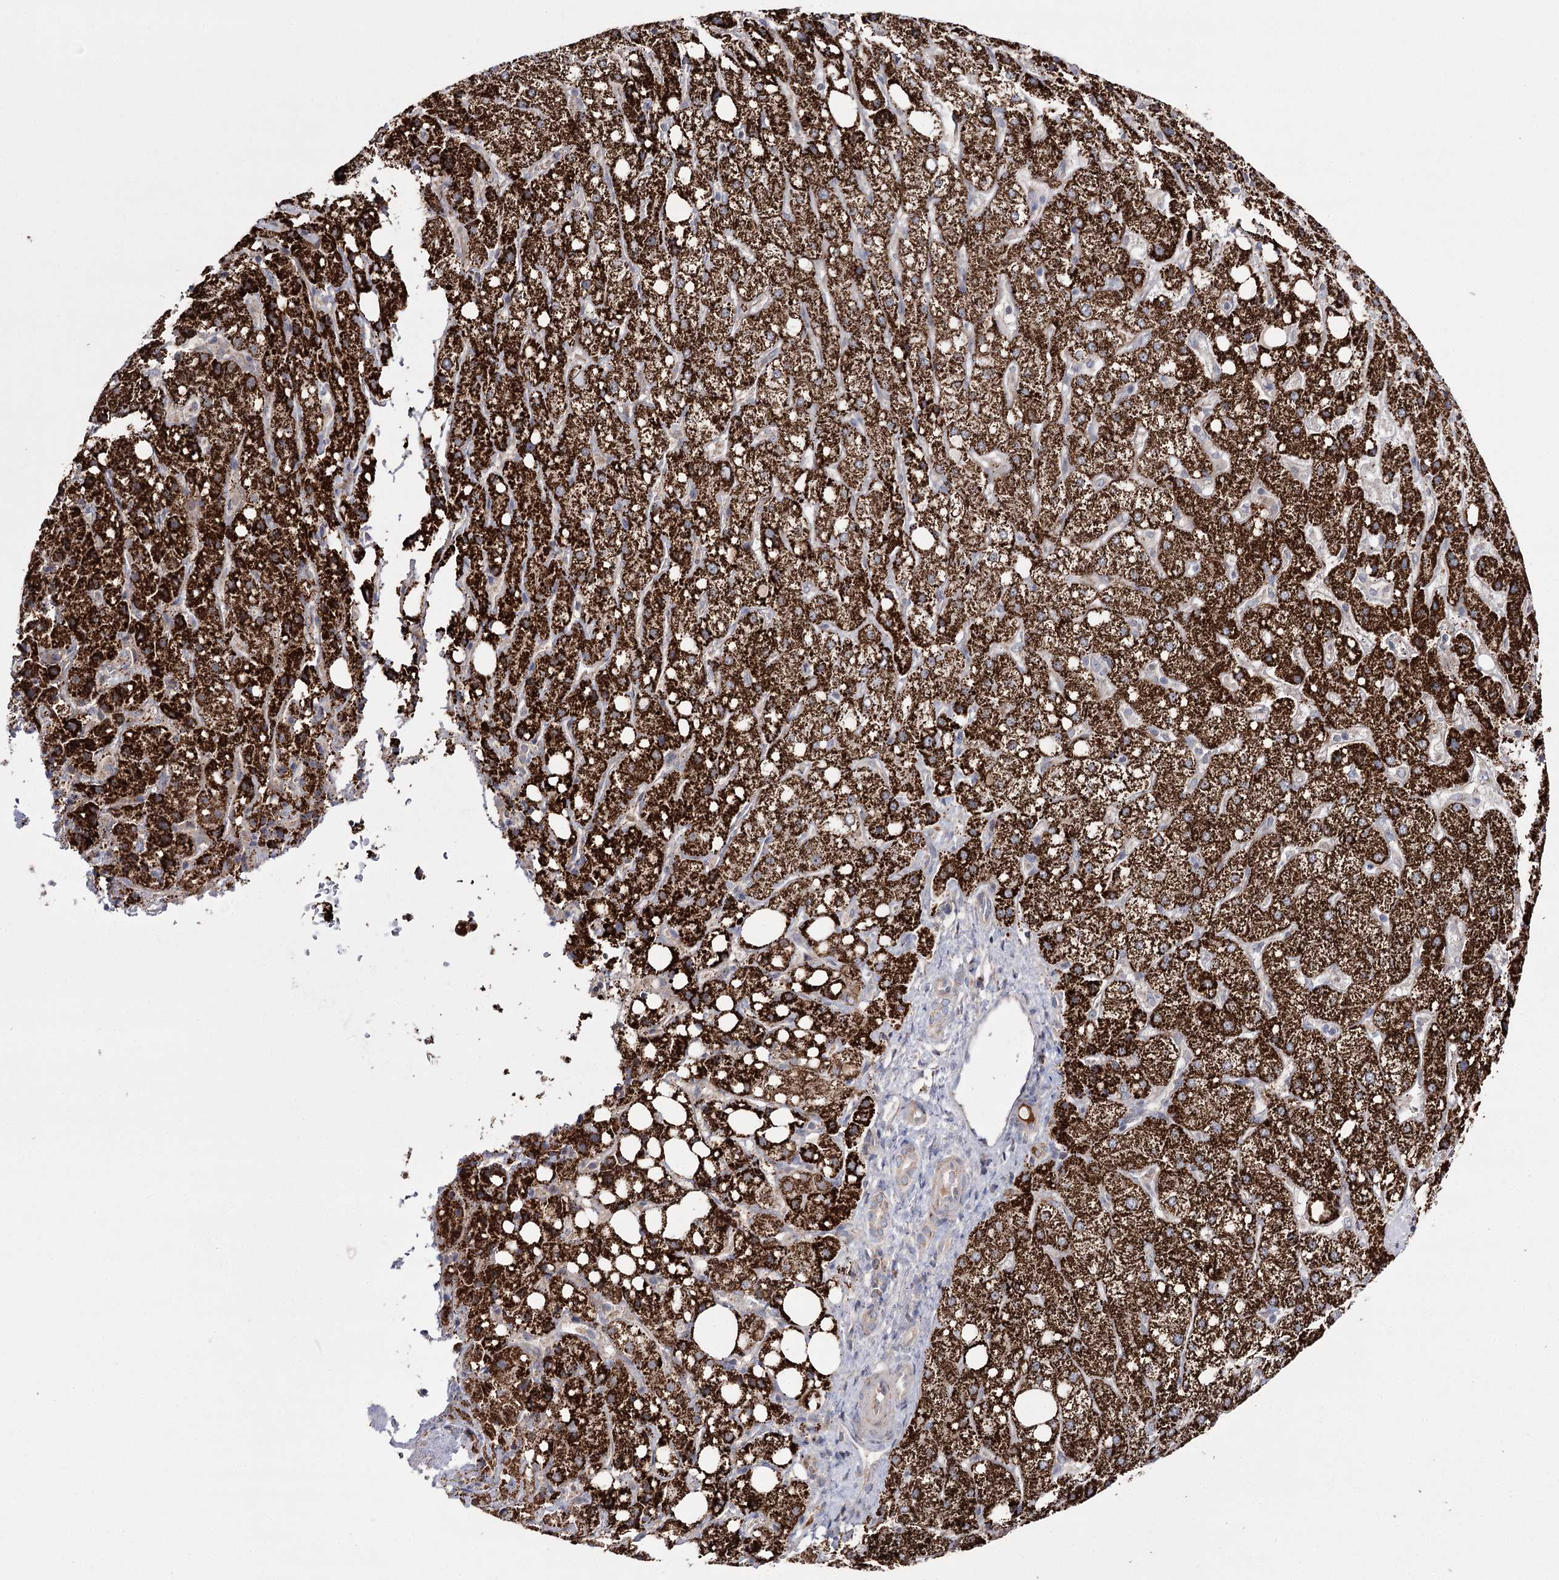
{"staining": {"intensity": "strong", "quantity": ">75%", "location": "cytoplasmic/membranous"}, "tissue": "liver cancer", "cell_type": "Tumor cells", "image_type": "cancer", "snomed": [{"axis": "morphology", "description": "Carcinoma, Hepatocellular, NOS"}, {"axis": "topography", "description": "Liver"}], "caption": "This is an image of immunohistochemistry staining of liver cancer, which shows strong staining in the cytoplasmic/membranous of tumor cells.", "gene": "NADK2", "patient": {"sex": "male", "age": 80}}